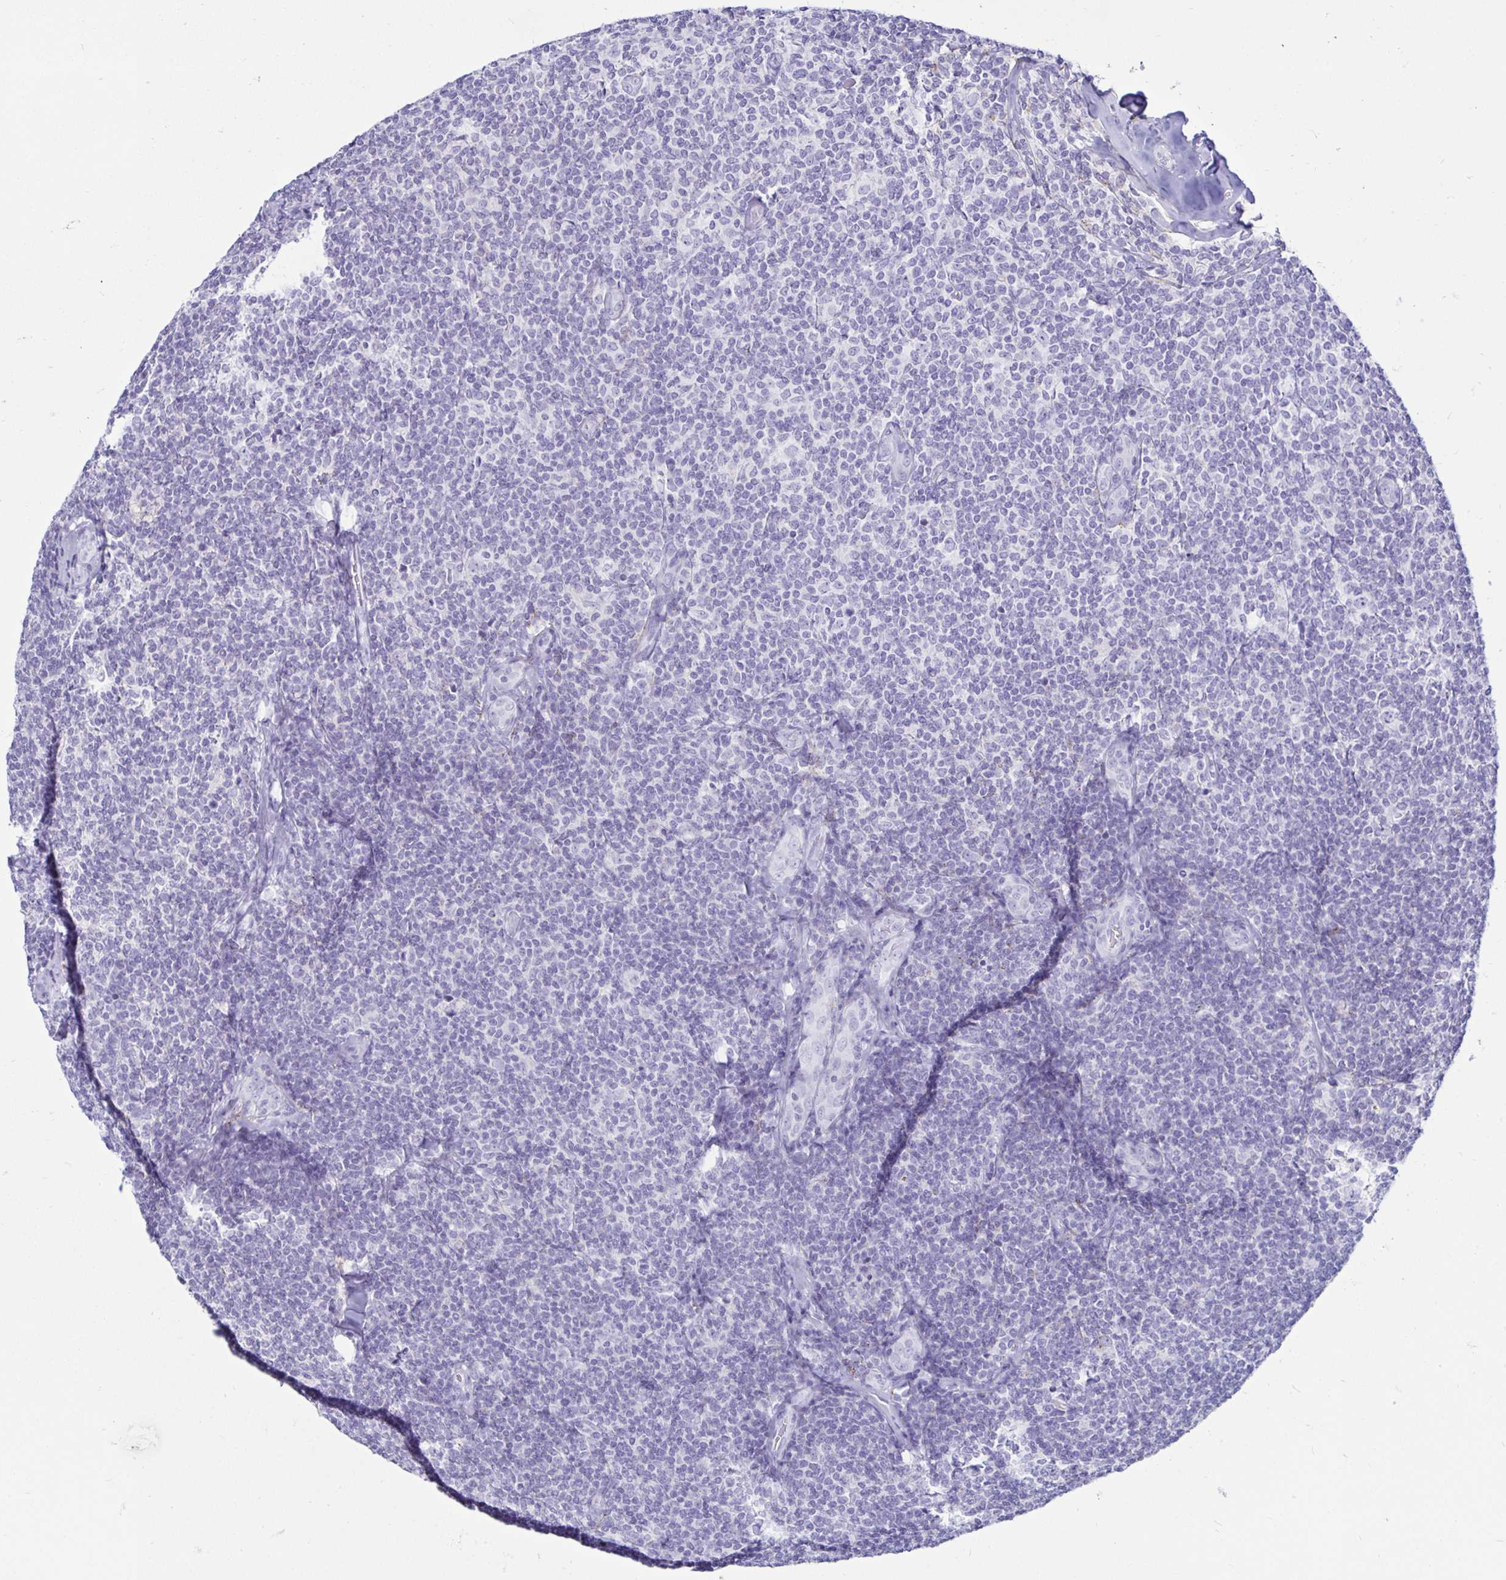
{"staining": {"intensity": "negative", "quantity": "none", "location": "none"}, "tissue": "lymphoma", "cell_type": "Tumor cells", "image_type": "cancer", "snomed": [{"axis": "morphology", "description": "Malignant lymphoma, non-Hodgkin's type, Low grade"}, {"axis": "topography", "description": "Lymph node"}], "caption": "DAB immunohistochemical staining of human low-grade malignant lymphoma, non-Hodgkin's type displays no significant expression in tumor cells. (DAB (3,3'-diaminobenzidine) immunohistochemistry (IHC) with hematoxylin counter stain).", "gene": "TIMP1", "patient": {"sex": "female", "age": 56}}